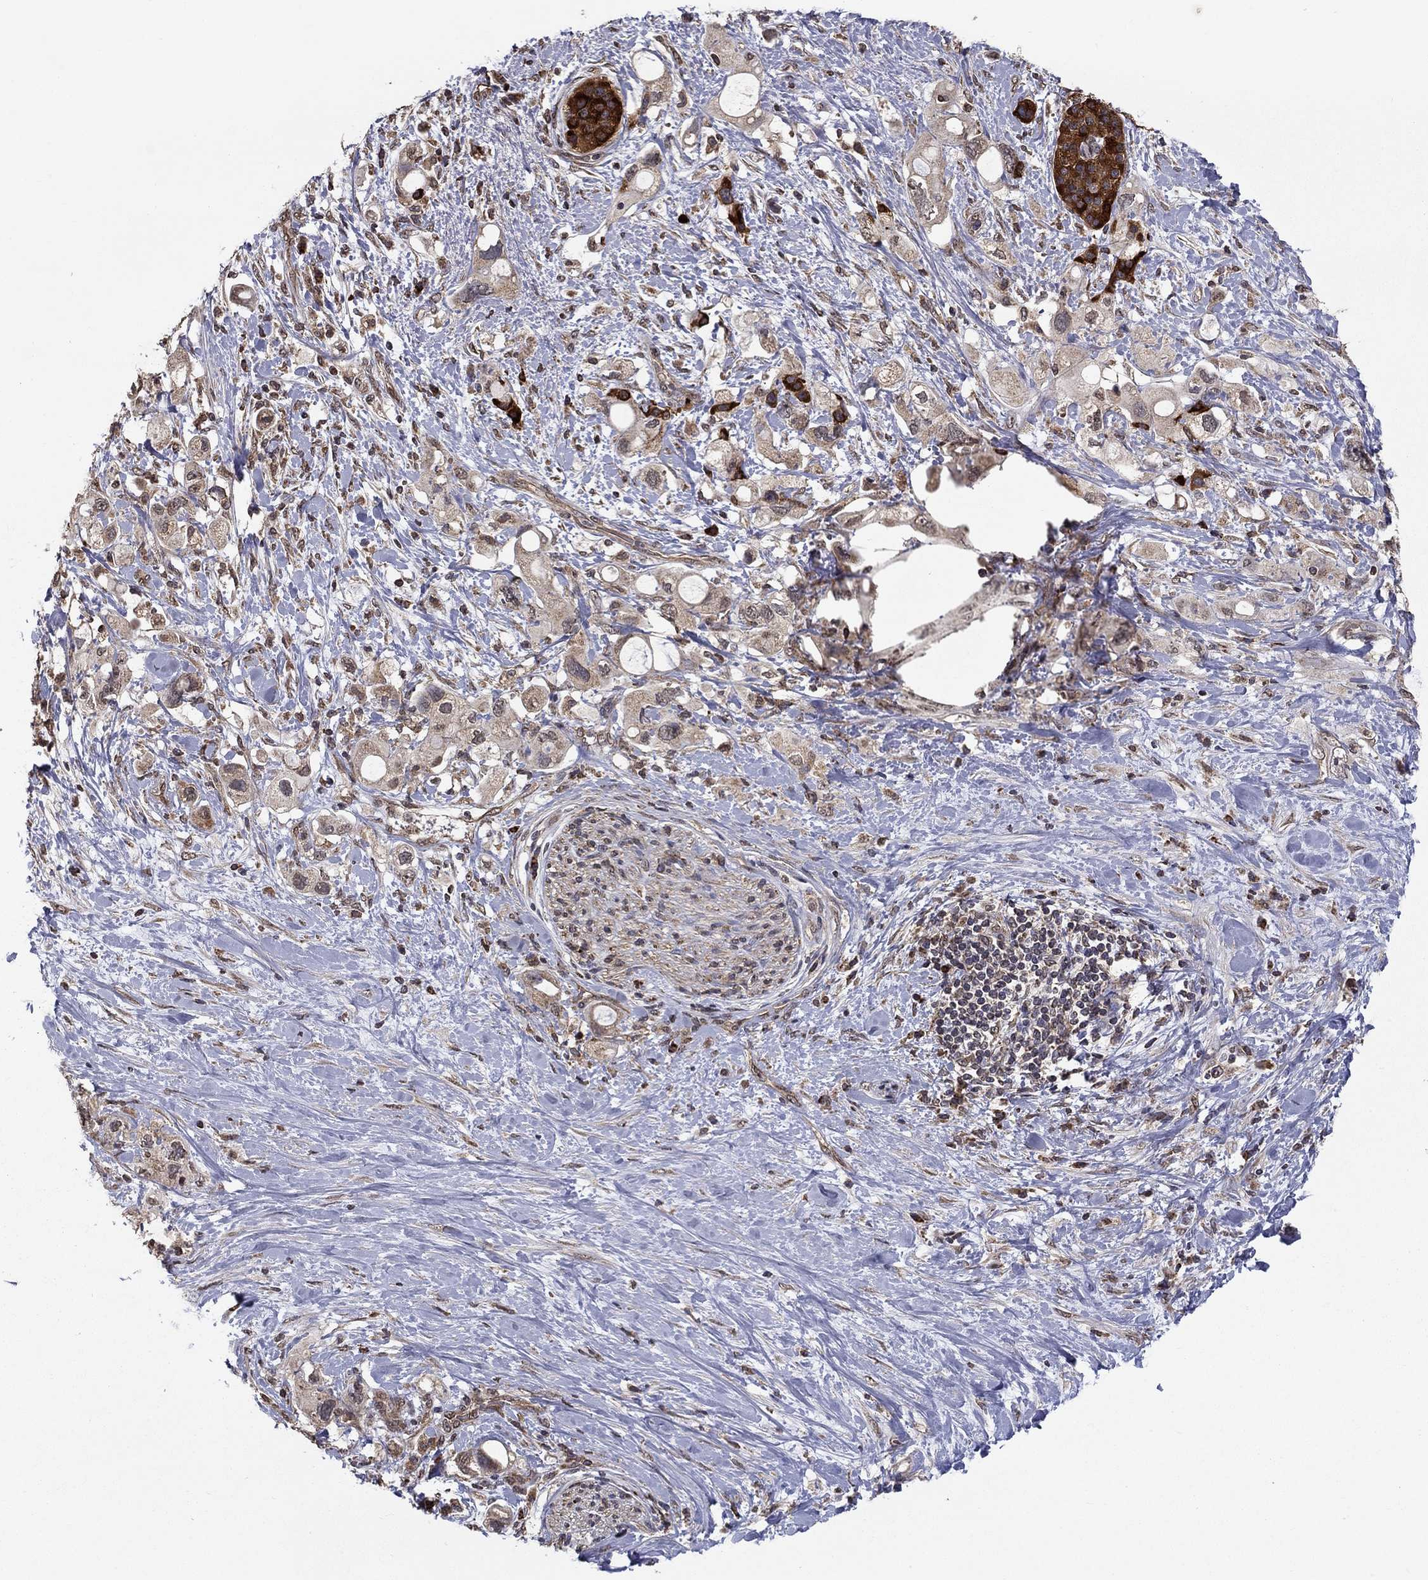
{"staining": {"intensity": "weak", "quantity": "25%-75%", "location": "cytoplasmic/membranous"}, "tissue": "pancreatic cancer", "cell_type": "Tumor cells", "image_type": "cancer", "snomed": [{"axis": "morphology", "description": "Adenocarcinoma, NOS"}, {"axis": "topography", "description": "Pancreas"}], "caption": "The photomicrograph reveals immunohistochemical staining of adenocarcinoma (pancreatic). There is weak cytoplasmic/membranous positivity is appreciated in approximately 25%-75% of tumor cells.", "gene": "SLC2A13", "patient": {"sex": "female", "age": 56}}